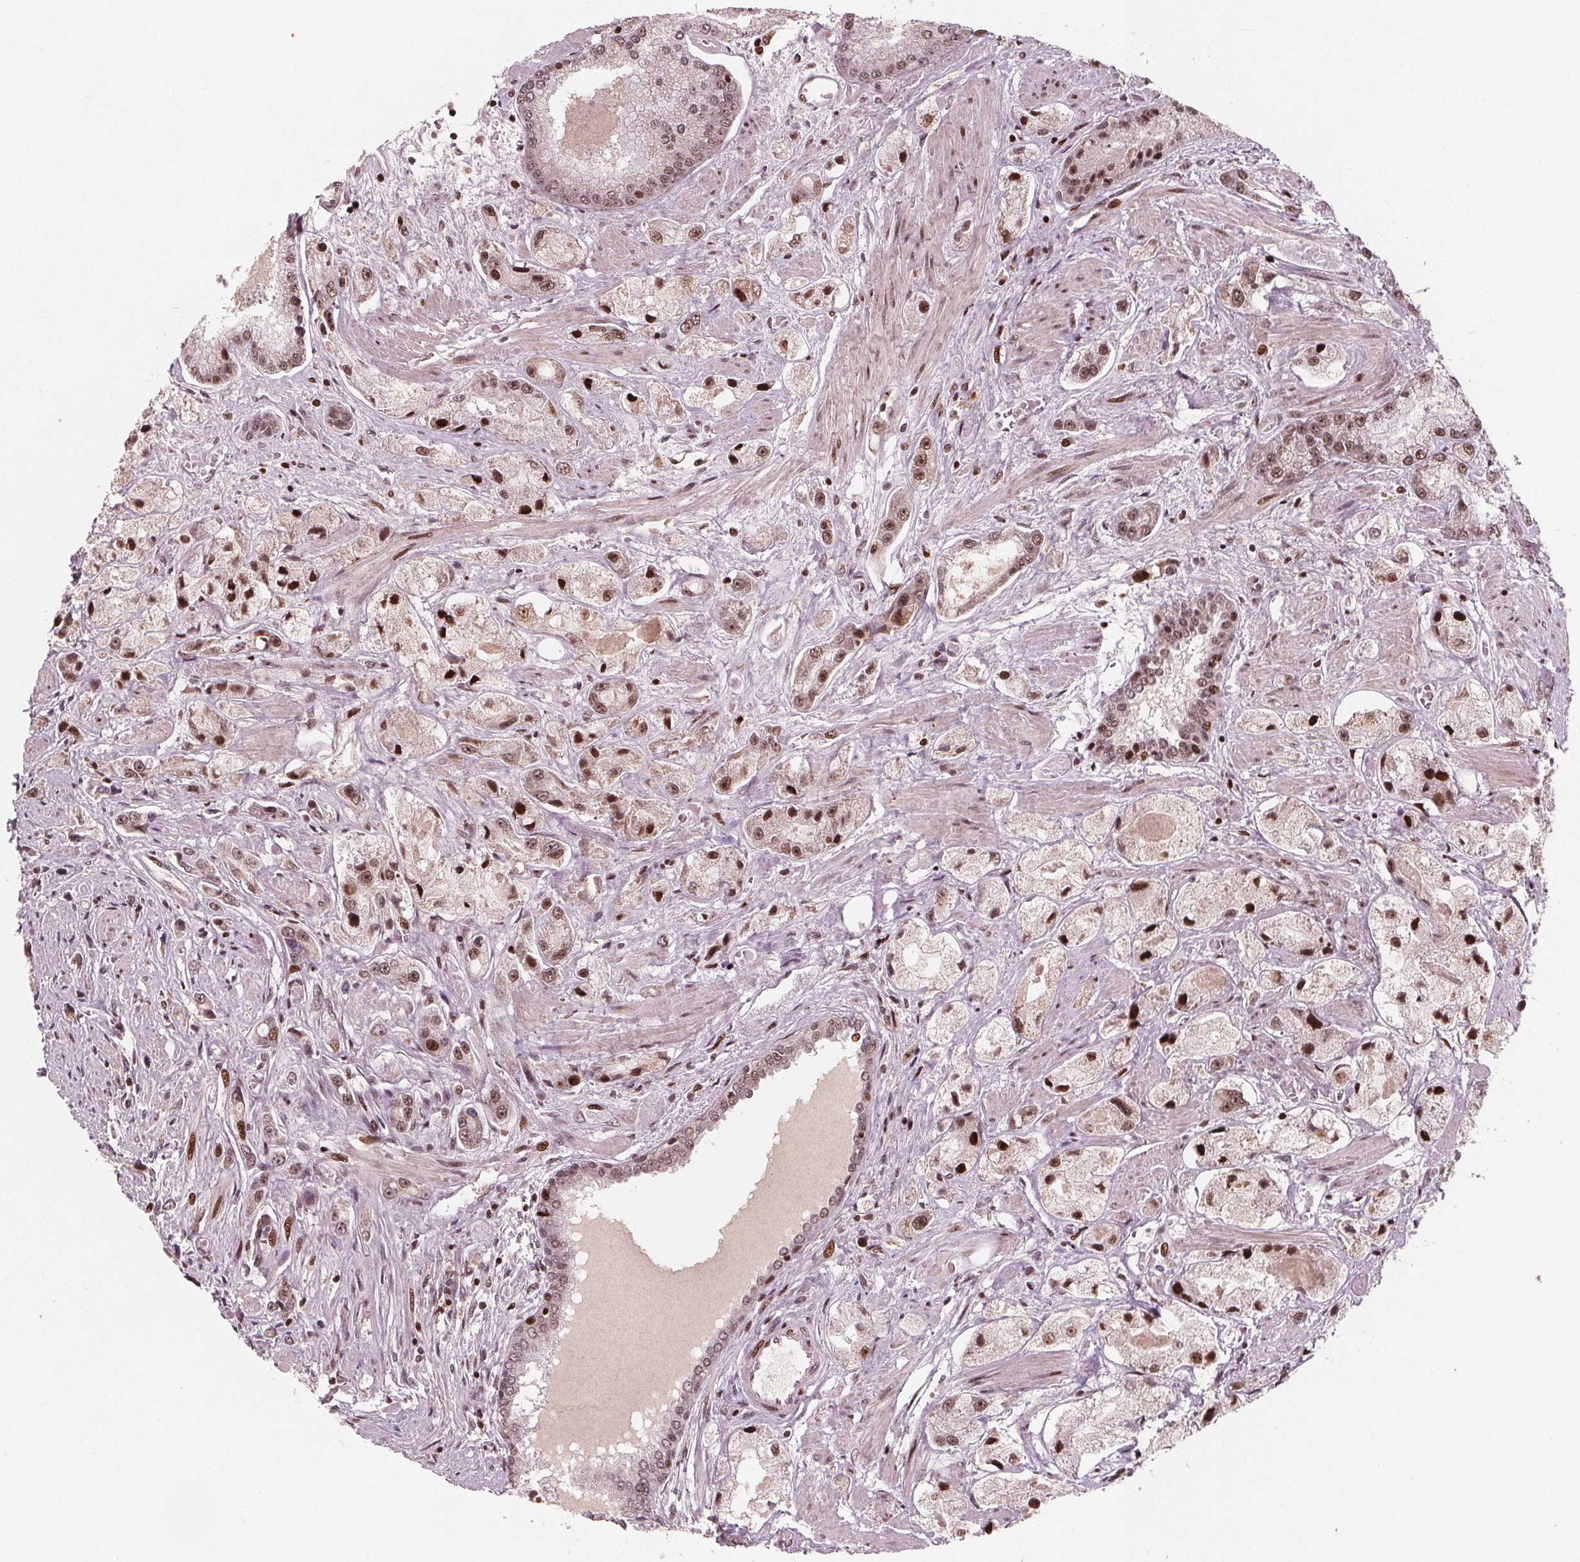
{"staining": {"intensity": "moderate", "quantity": ">75%", "location": "nuclear"}, "tissue": "prostate cancer", "cell_type": "Tumor cells", "image_type": "cancer", "snomed": [{"axis": "morphology", "description": "Adenocarcinoma, High grade"}, {"axis": "topography", "description": "Prostate"}], "caption": "Human high-grade adenocarcinoma (prostate) stained with a protein marker reveals moderate staining in tumor cells.", "gene": "SNRNP35", "patient": {"sex": "male", "age": 67}}